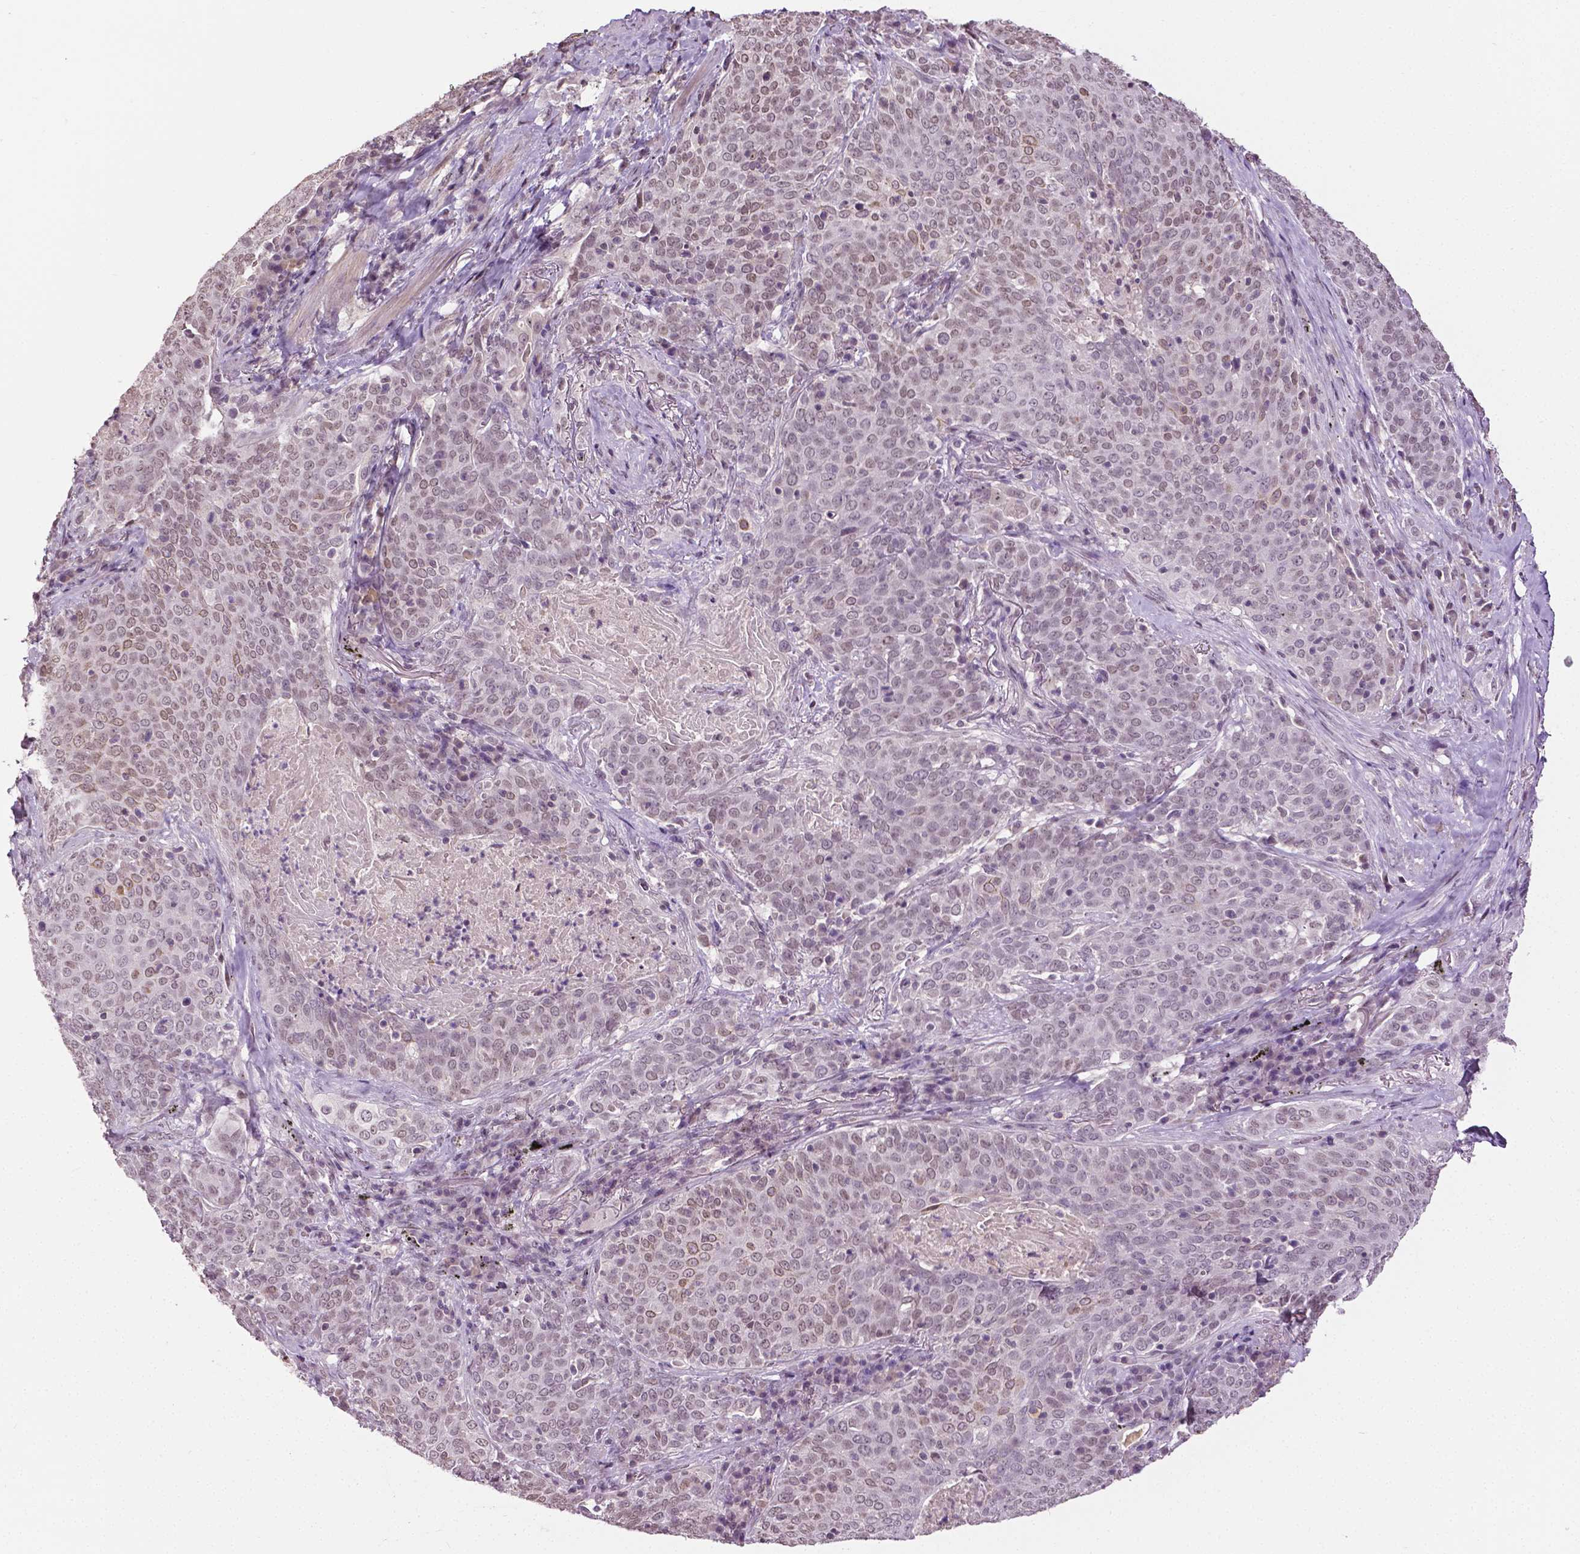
{"staining": {"intensity": "weak", "quantity": ">75%", "location": "nuclear"}, "tissue": "lung cancer", "cell_type": "Tumor cells", "image_type": "cancer", "snomed": [{"axis": "morphology", "description": "Squamous cell carcinoma, NOS"}, {"axis": "topography", "description": "Lung"}], "caption": "Human squamous cell carcinoma (lung) stained for a protein (brown) reveals weak nuclear positive positivity in approximately >75% of tumor cells.", "gene": "DLX5", "patient": {"sex": "male", "age": 82}}